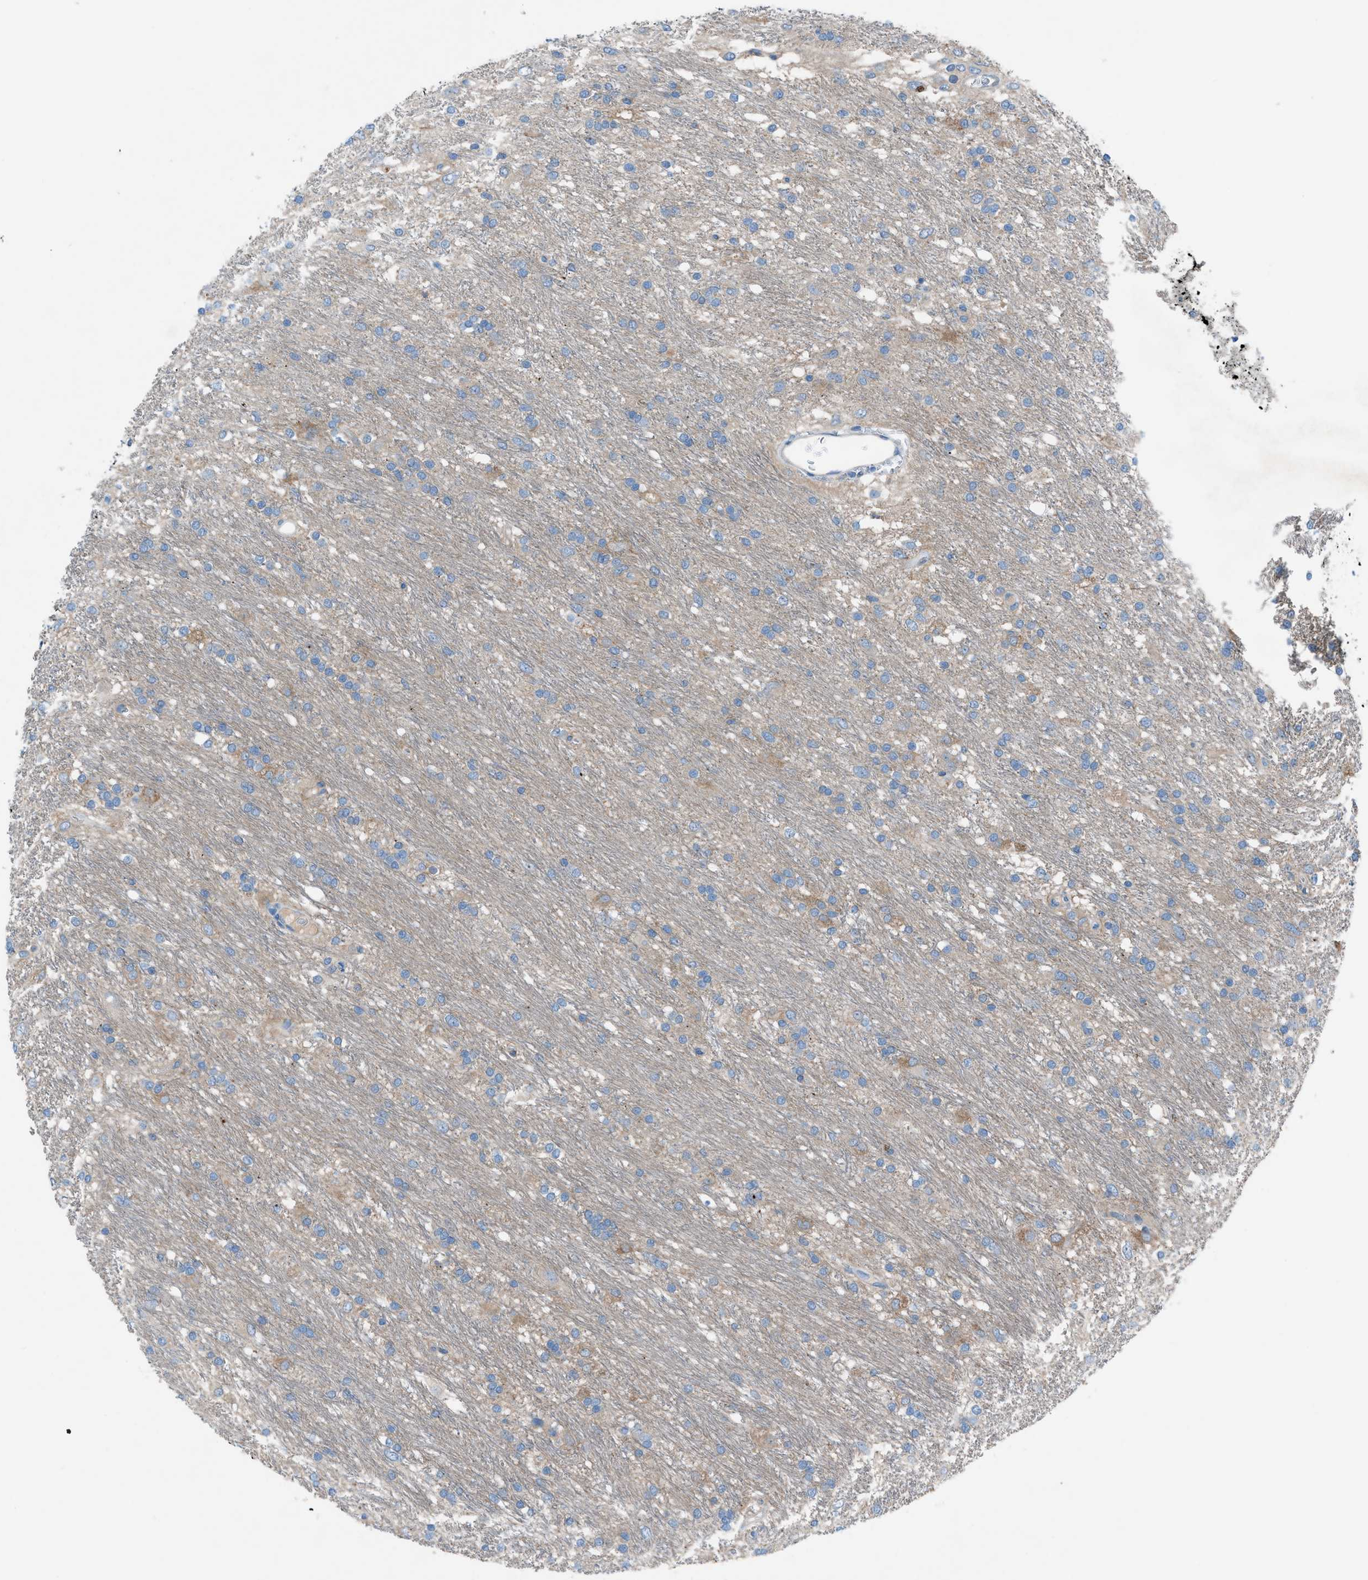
{"staining": {"intensity": "negative", "quantity": "none", "location": "none"}, "tissue": "glioma", "cell_type": "Tumor cells", "image_type": "cancer", "snomed": [{"axis": "morphology", "description": "Glioma, malignant, Low grade"}, {"axis": "topography", "description": "Brain"}], "caption": "A high-resolution image shows immunohistochemistry staining of malignant low-grade glioma, which exhibits no significant positivity in tumor cells.", "gene": "C5AR2", "patient": {"sex": "male", "age": 77}}